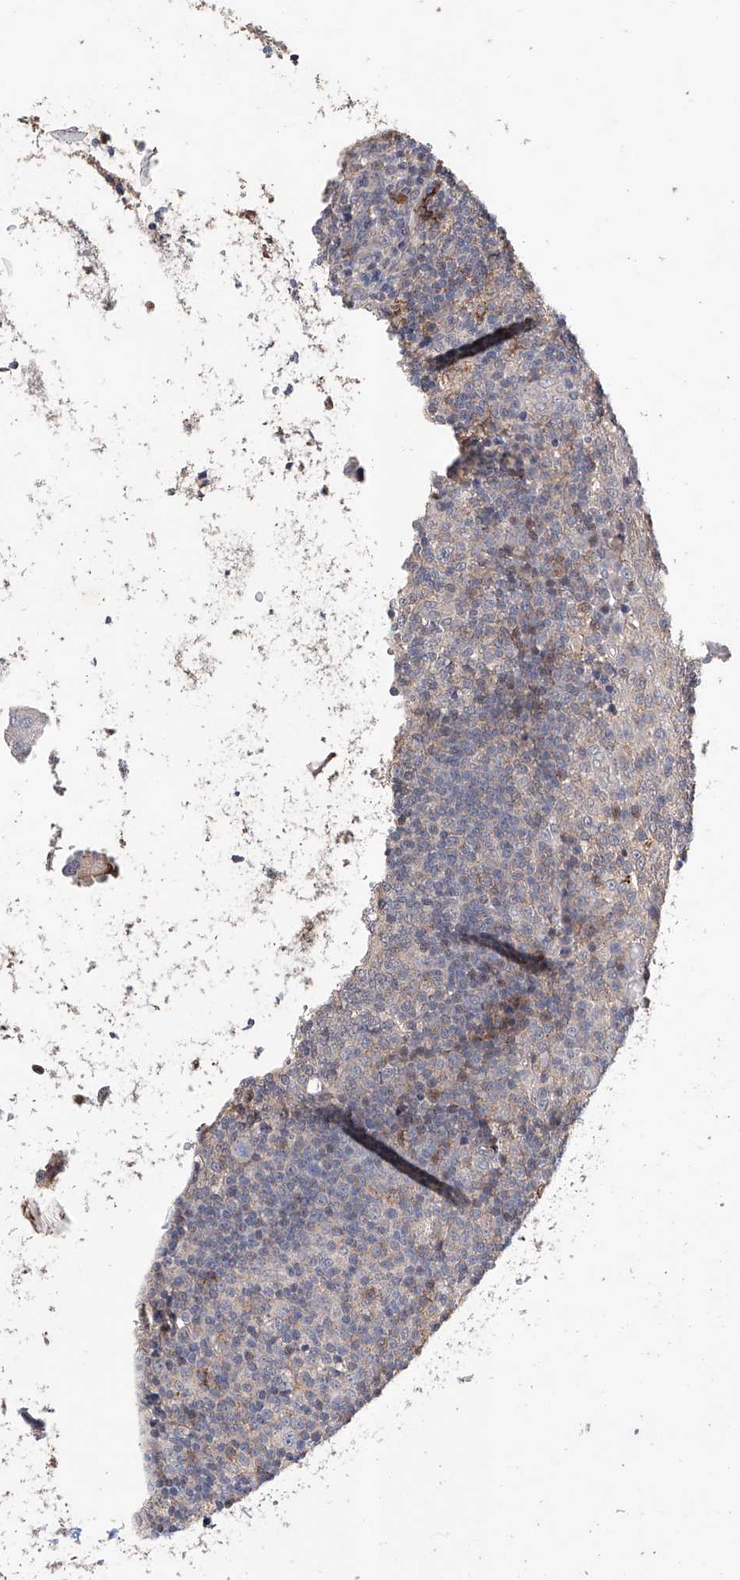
{"staining": {"intensity": "negative", "quantity": "none", "location": "none"}, "tissue": "tonsil", "cell_type": "Germinal center cells", "image_type": "normal", "snomed": [{"axis": "morphology", "description": "Normal tissue, NOS"}, {"axis": "topography", "description": "Tonsil"}], "caption": "DAB immunohistochemical staining of unremarkable human tonsil demonstrates no significant staining in germinal center cells.", "gene": "AFG1L", "patient": {"sex": "female", "age": 19}}